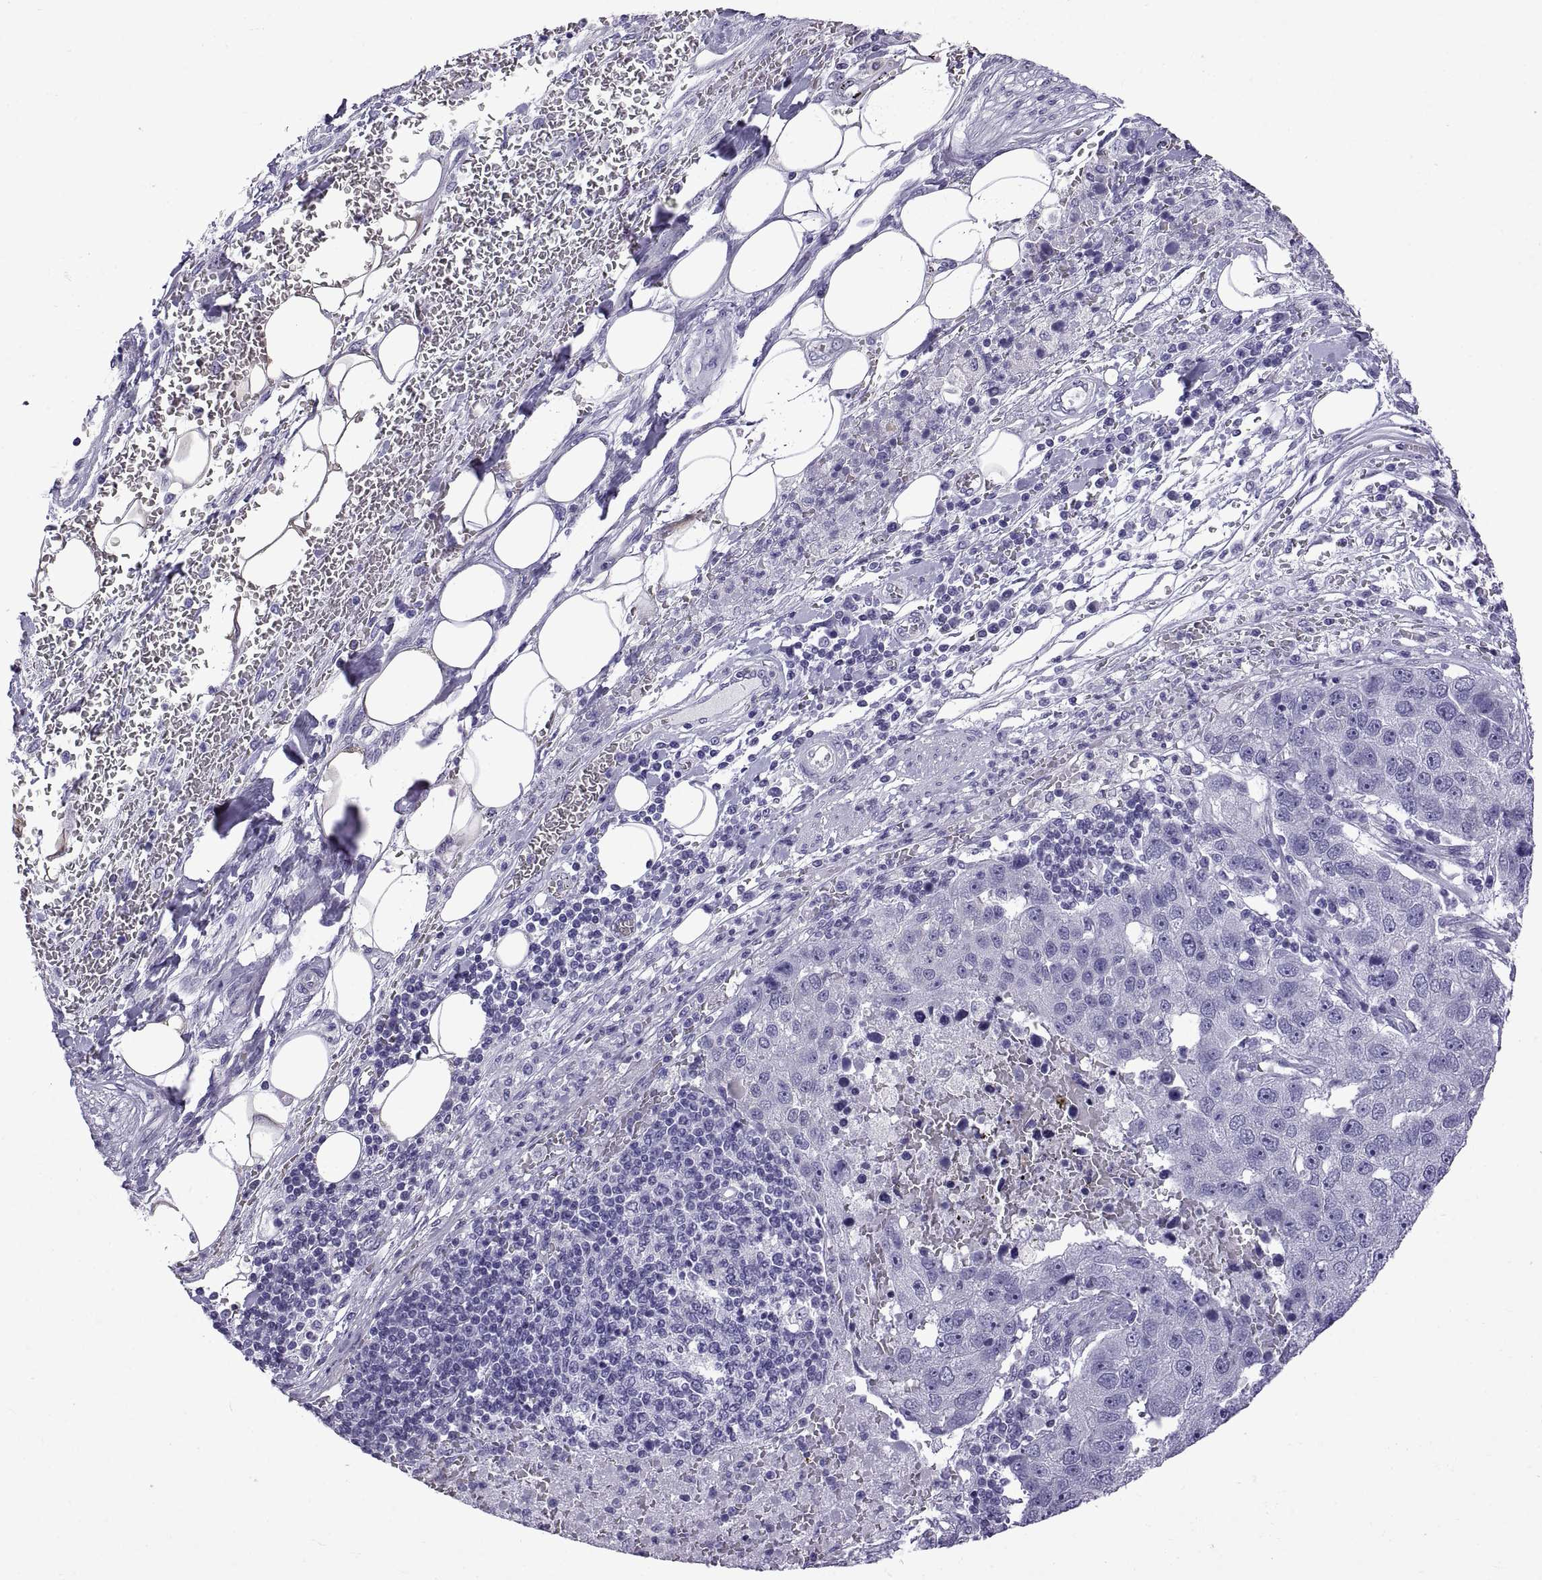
{"staining": {"intensity": "negative", "quantity": "none", "location": "none"}, "tissue": "pancreatic cancer", "cell_type": "Tumor cells", "image_type": "cancer", "snomed": [{"axis": "morphology", "description": "Adenocarcinoma, NOS"}, {"axis": "topography", "description": "Pancreas"}], "caption": "Tumor cells show no significant expression in pancreatic cancer (adenocarcinoma).", "gene": "SPDYE1", "patient": {"sex": "female", "age": 61}}